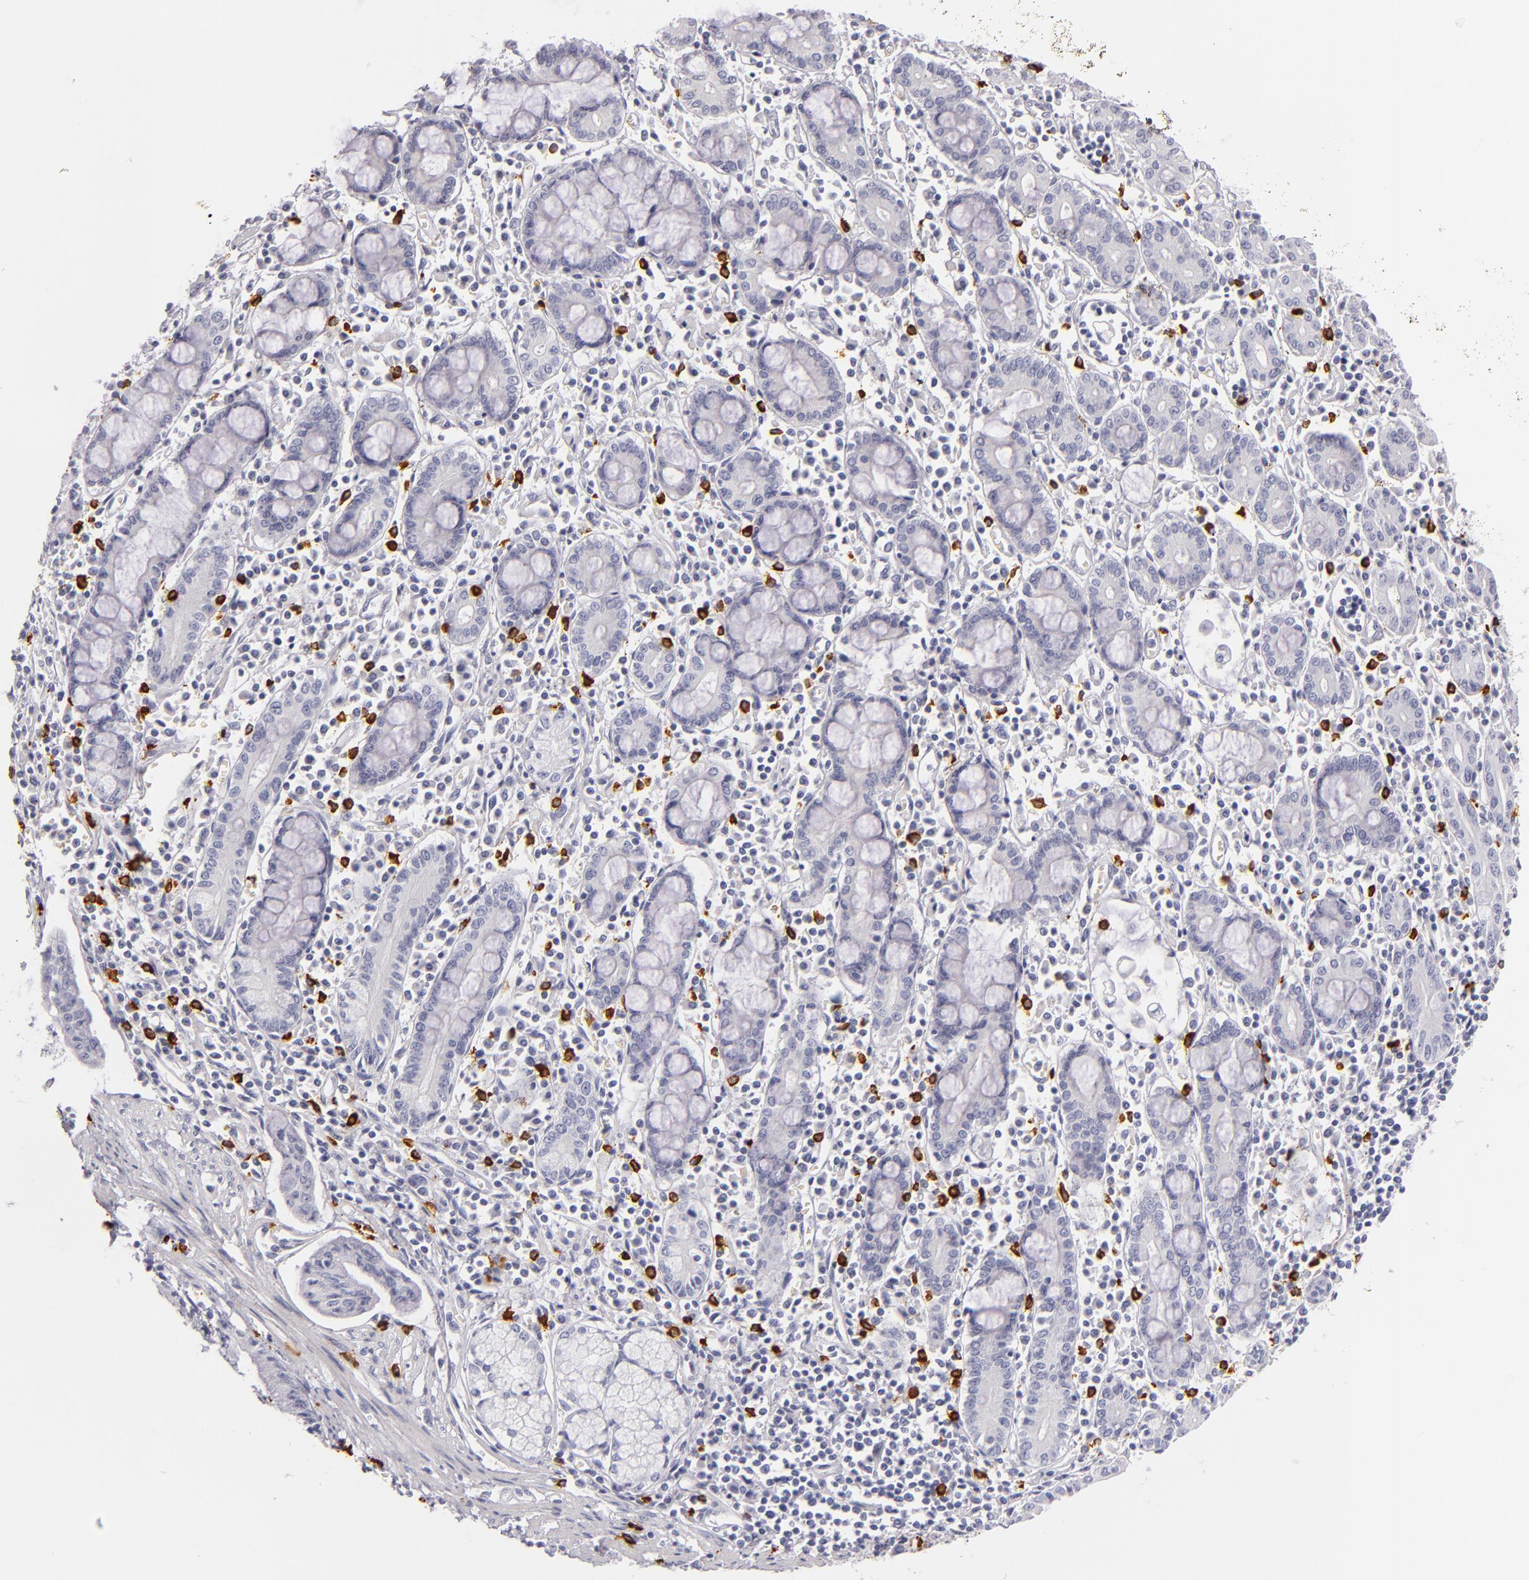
{"staining": {"intensity": "negative", "quantity": "none", "location": "none"}, "tissue": "pancreatic cancer", "cell_type": "Tumor cells", "image_type": "cancer", "snomed": [{"axis": "morphology", "description": "Adenocarcinoma, NOS"}, {"axis": "topography", "description": "Pancreas"}], "caption": "This photomicrograph is of adenocarcinoma (pancreatic) stained with immunohistochemistry (IHC) to label a protein in brown with the nuclei are counter-stained blue. There is no positivity in tumor cells.", "gene": "TPSD1", "patient": {"sex": "male", "age": 59}}